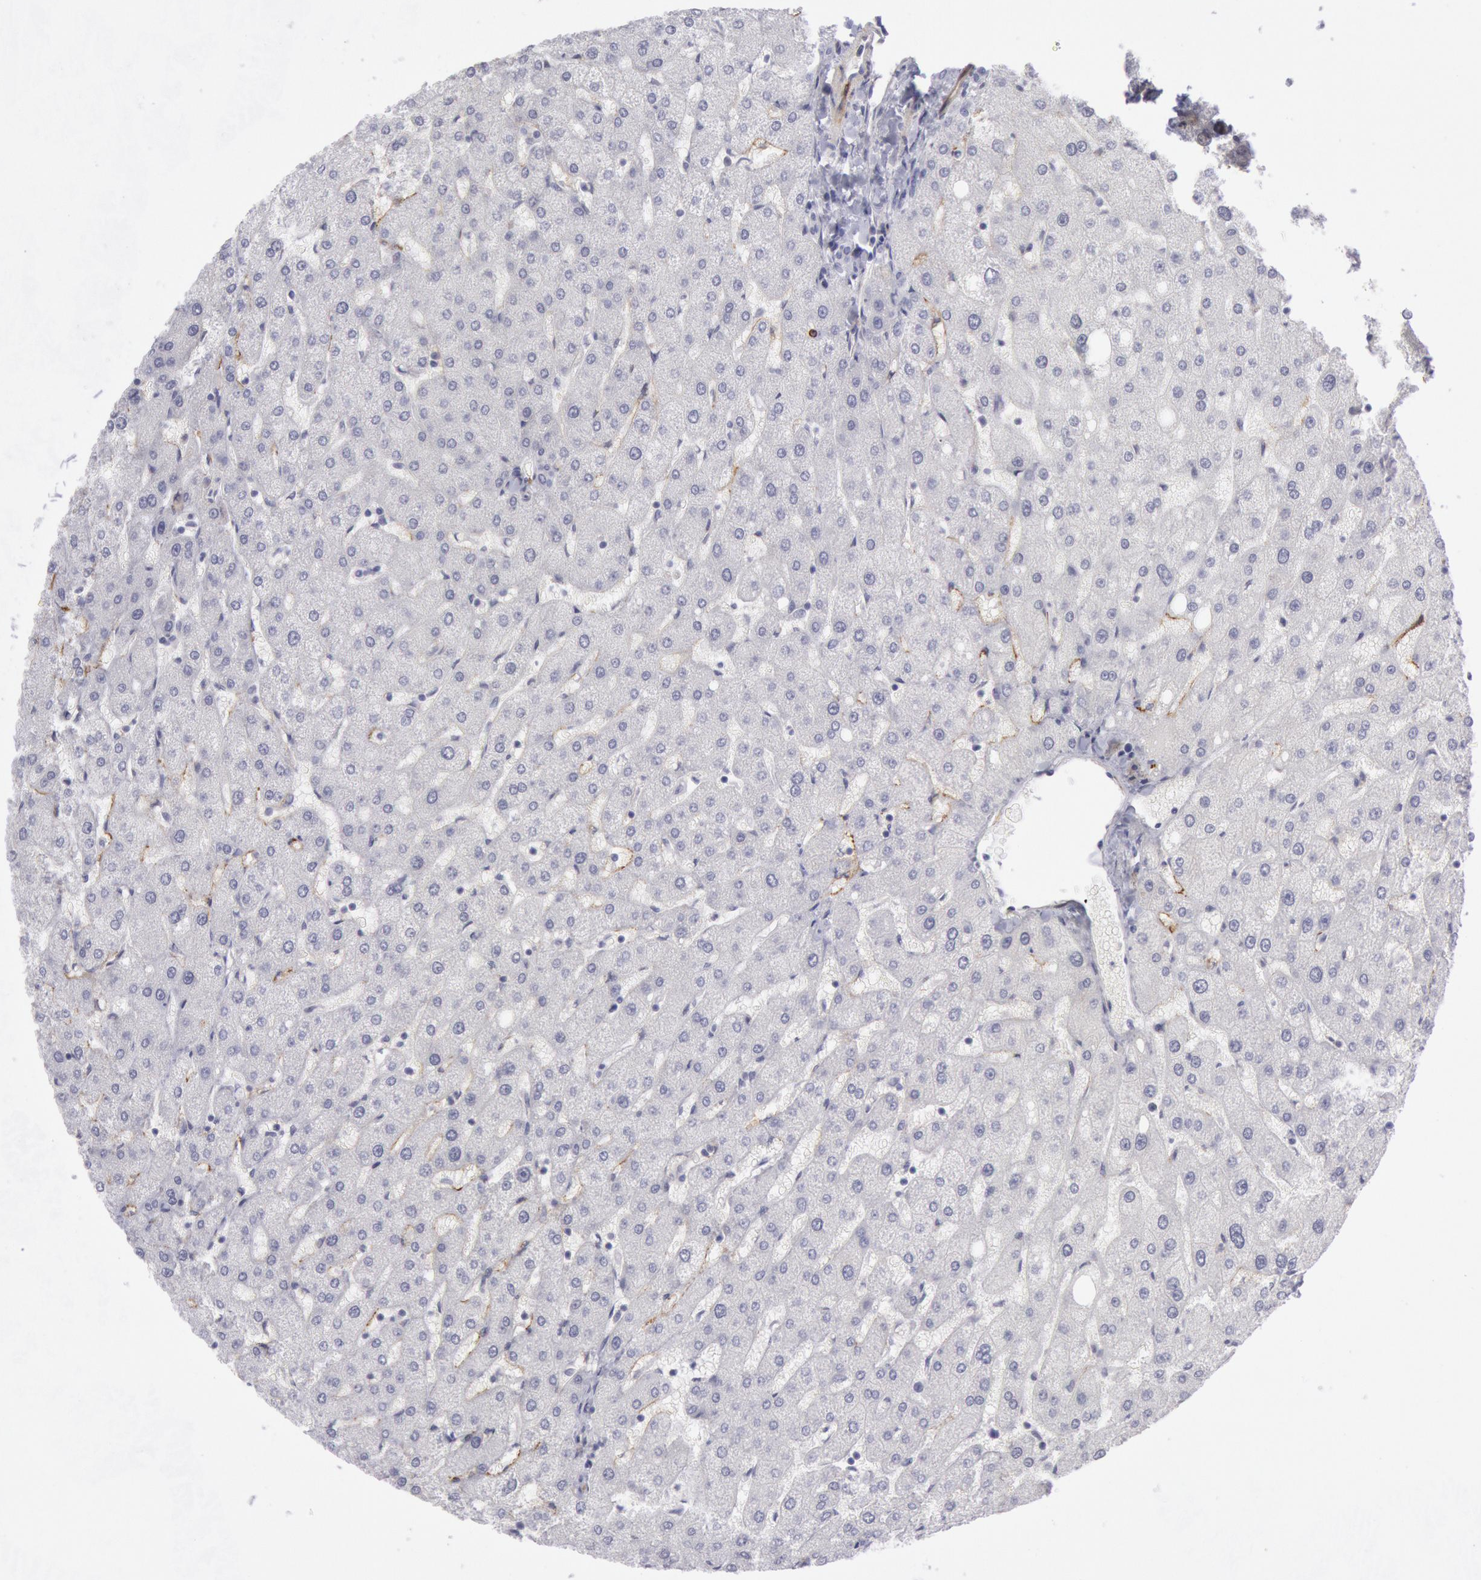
{"staining": {"intensity": "negative", "quantity": "none", "location": "none"}, "tissue": "liver", "cell_type": "Cholangiocytes", "image_type": "normal", "snomed": [{"axis": "morphology", "description": "Normal tissue, NOS"}, {"axis": "topography", "description": "Liver"}], "caption": "This is a micrograph of IHC staining of benign liver, which shows no expression in cholangiocytes. The staining was performed using DAB to visualize the protein expression in brown, while the nuclei were stained in blue with hematoxylin (Magnification: 20x).", "gene": "CDH13", "patient": {"sex": "male", "age": 67}}